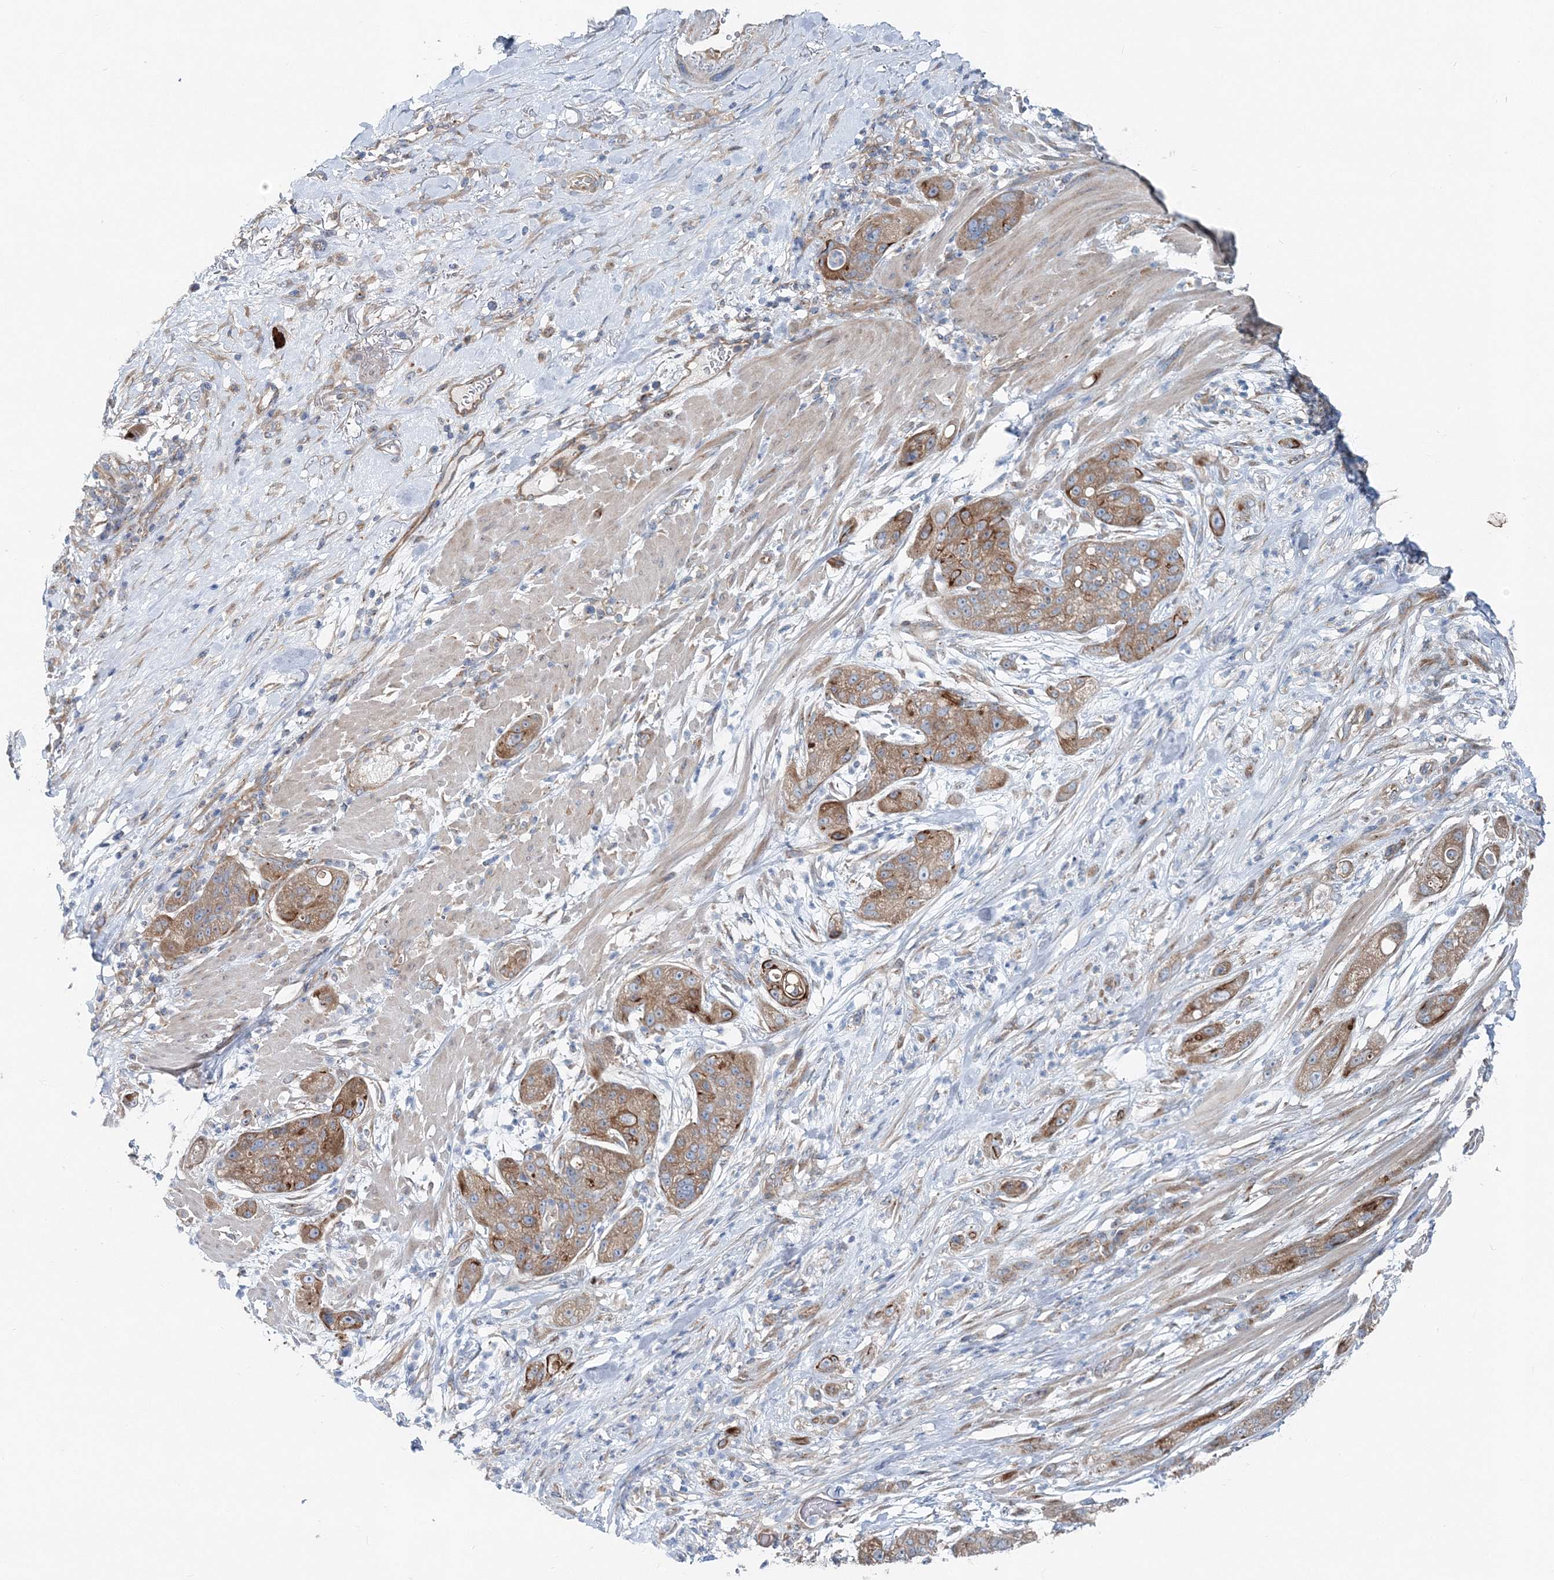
{"staining": {"intensity": "moderate", "quantity": ">75%", "location": "cytoplasmic/membranous"}, "tissue": "pancreatic cancer", "cell_type": "Tumor cells", "image_type": "cancer", "snomed": [{"axis": "morphology", "description": "Adenocarcinoma, NOS"}, {"axis": "topography", "description": "Pancreas"}], "caption": "Immunohistochemical staining of human adenocarcinoma (pancreatic) exhibits moderate cytoplasmic/membranous protein staining in about >75% of tumor cells.", "gene": "MPHOSPH9", "patient": {"sex": "female", "age": 78}}